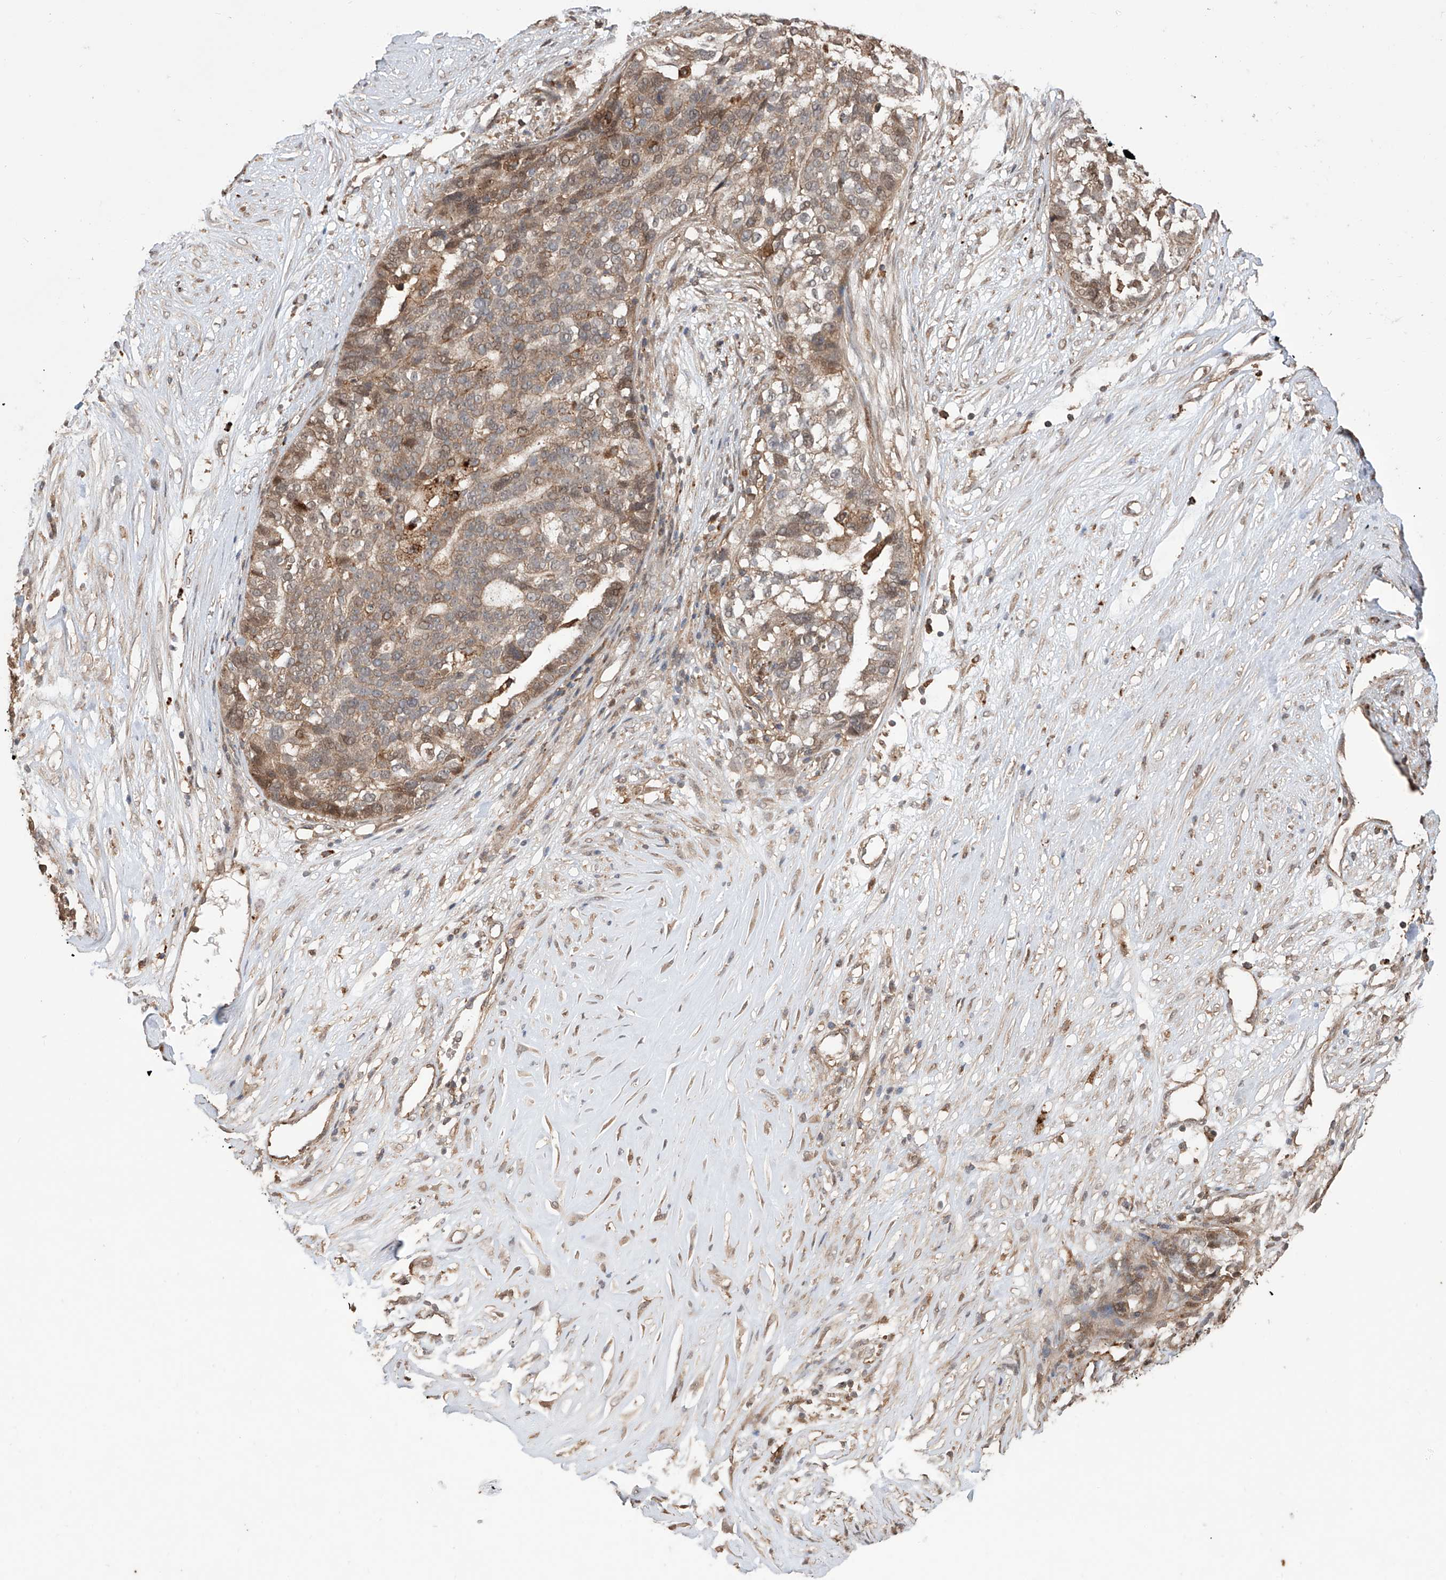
{"staining": {"intensity": "moderate", "quantity": "<25%", "location": "cytoplasmic/membranous"}, "tissue": "ovarian cancer", "cell_type": "Tumor cells", "image_type": "cancer", "snomed": [{"axis": "morphology", "description": "Cystadenocarcinoma, serous, NOS"}, {"axis": "topography", "description": "Ovary"}], "caption": "A micrograph showing moderate cytoplasmic/membranous staining in approximately <25% of tumor cells in ovarian cancer (serous cystadenocarcinoma), as visualized by brown immunohistochemical staining.", "gene": "HOXC8", "patient": {"sex": "female", "age": 59}}